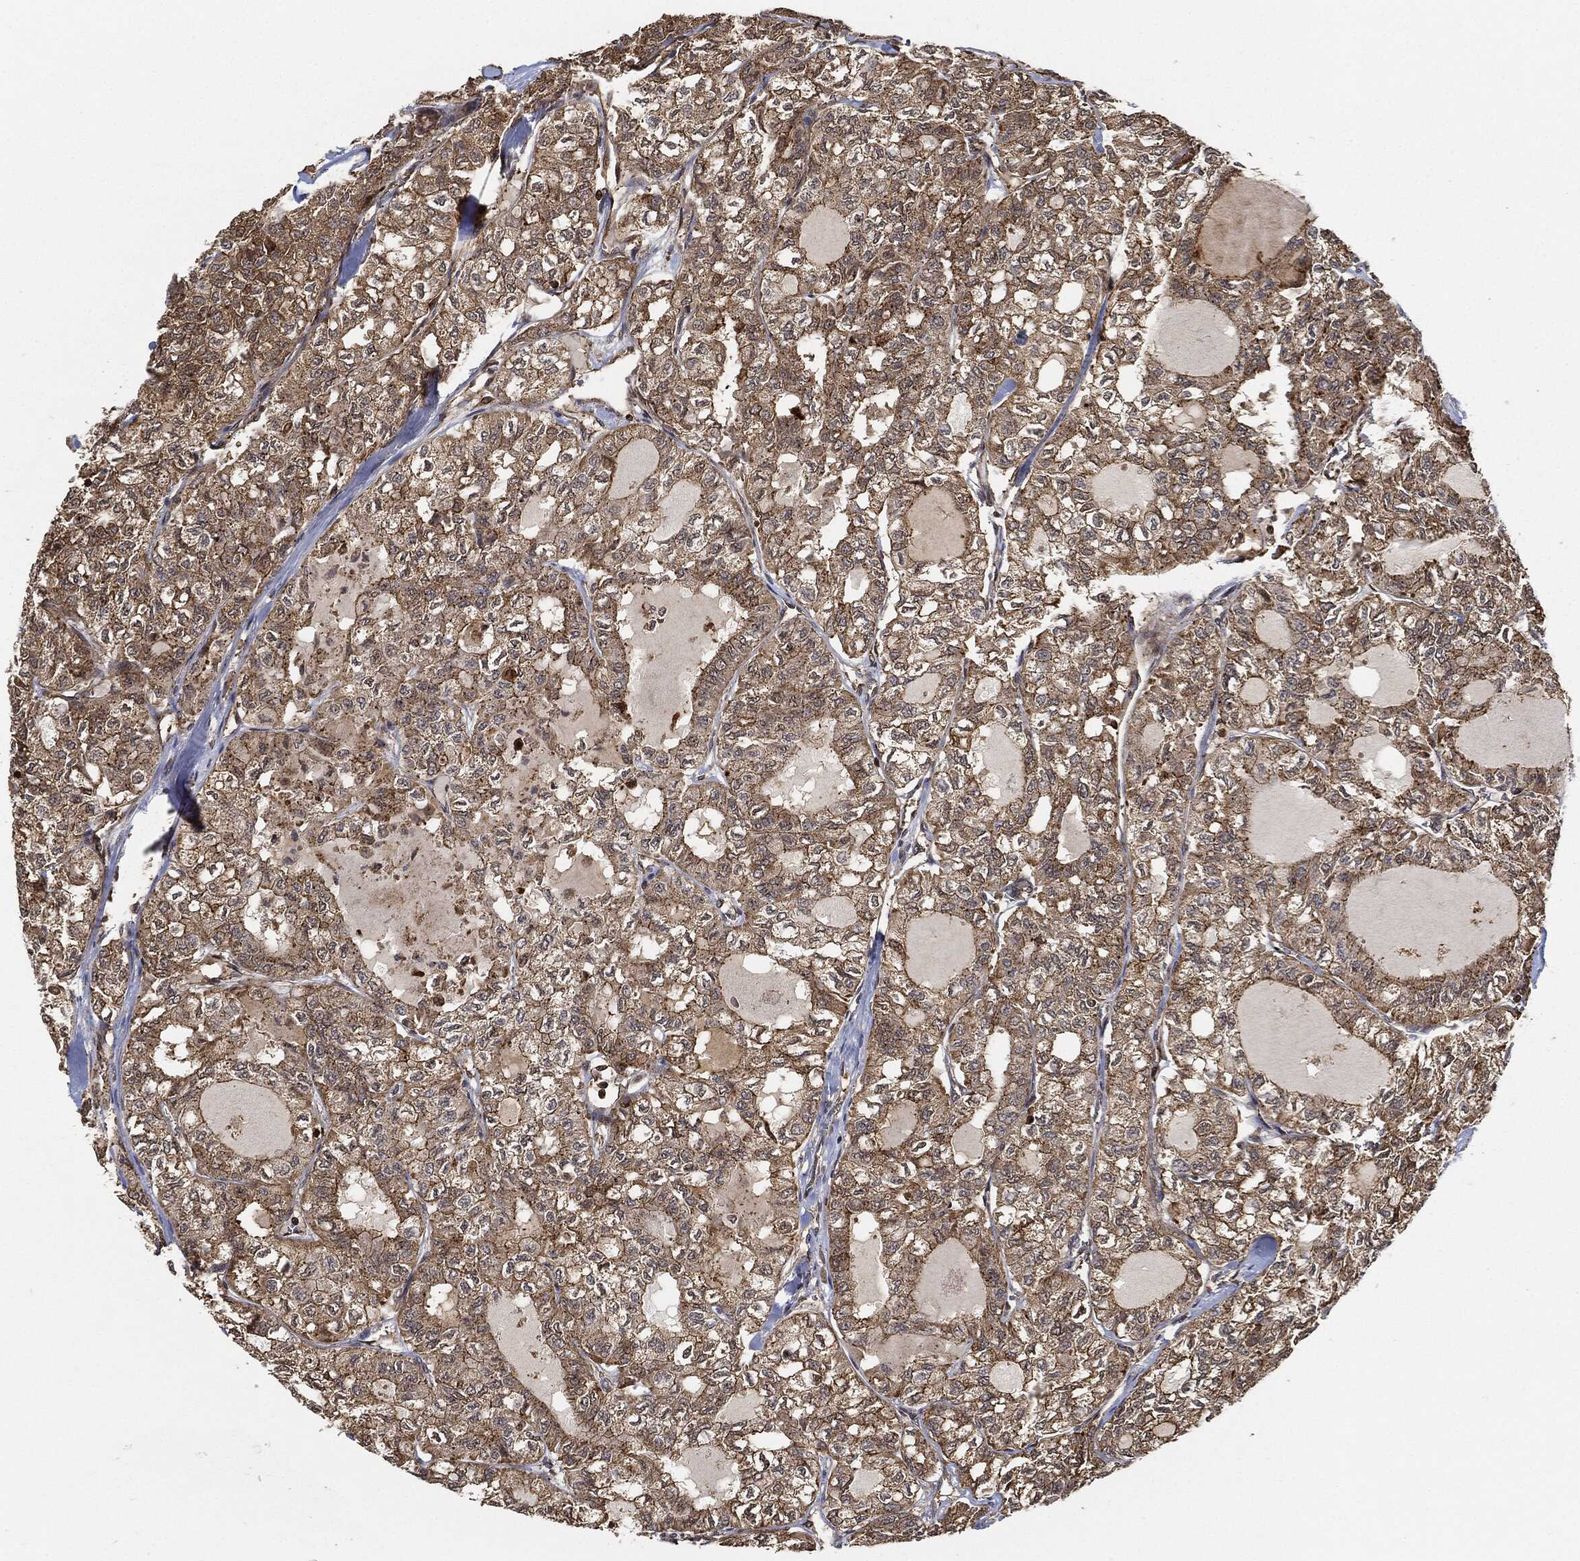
{"staining": {"intensity": "strong", "quantity": "25%-75%", "location": "cytoplasmic/membranous"}, "tissue": "thyroid cancer", "cell_type": "Tumor cells", "image_type": "cancer", "snomed": [{"axis": "morphology", "description": "Follicular adenoma carcinoma, NOS"}, {"axis": "topography", "description": "Thyroid gland"}], "caption": "This is an image of immunohistochemistry staining of follicular adenoma carcinoma (thyroid), which shows strong expression in the cytoplasmic/membranous of tumor cells.", "gene": "MAP3K3", "patient": {"sex": "male", "age": 75}}